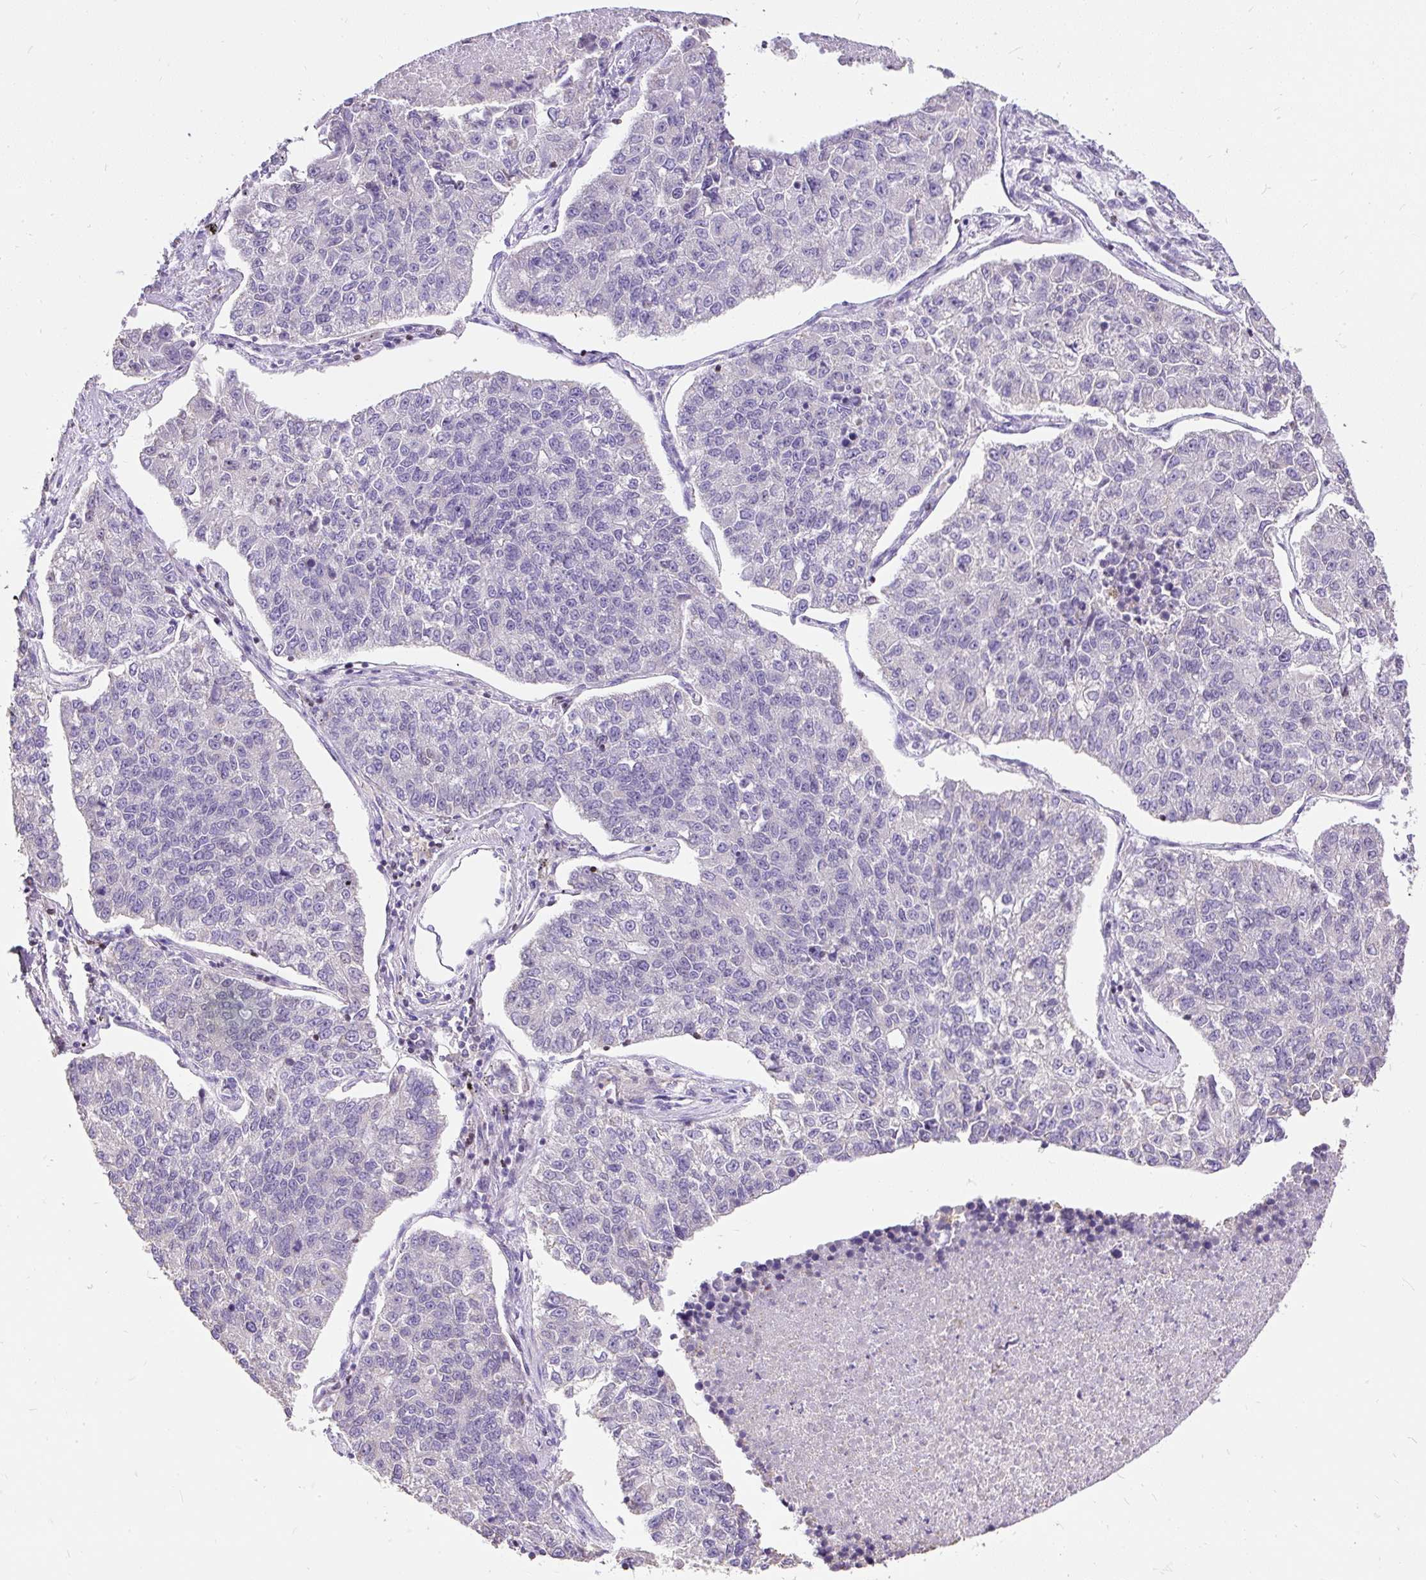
{"staining": {"intensity": "negative", "quantity": "none", "location": "none"}, "tissue": "lung cancer", "cell_type": "Tumor cells", "image_type": "cancer", "snomed": [{"axis": "morphology", "description": "Adenocarcinoma, NOS"}, {"axis": "topography", "description": "Lung"}], "caption": "High magnification brightfield microscopy of lung cancer (adenocarcinoma) stained with DAB (brown) and counterstained with hematoxylin (blue): tumor cells show no significant staining. The staining is performed using DAB brown chromogen with nuclei counter-stained in using hematoxylin.", "gene": "GBX1", "patient": {"sex": "male", "age": 49}}